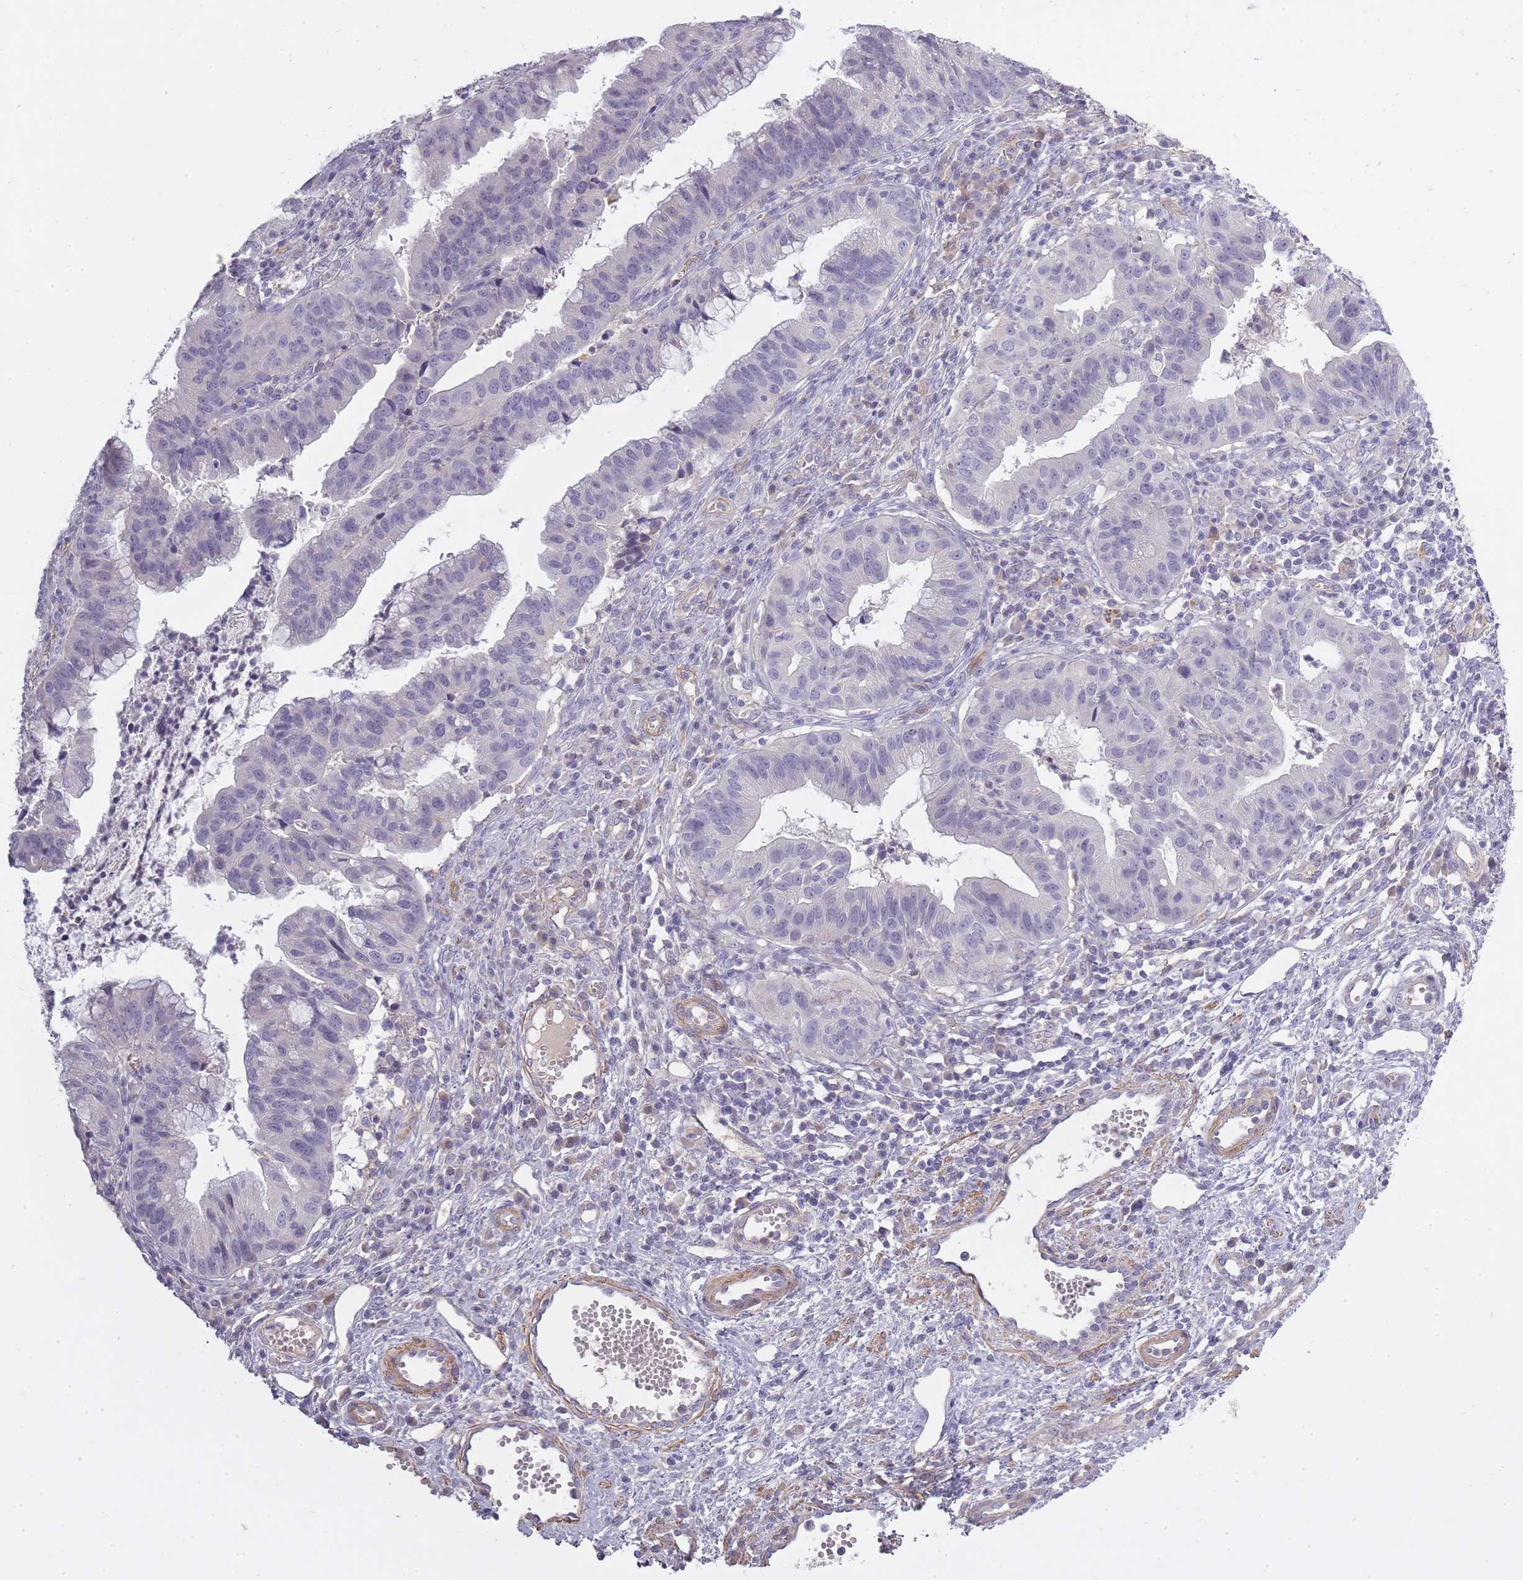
{"staining": {"intensity": "negative", "quantity": "none", "location": "none"}, "tissue": "cervical cancer", "cell_type": "Tumor cells", "image_type": "cancer", "snomed": [{"axis": "morphology", "description": "Adenocarcinoma, NOS"}, {"axis": "topography", "description": "Cervix"}], "caption": "This is a histopathology image of immunohistochemistry staining of adenocarcinoma (cervical), which shows no staining in tumor cells.", "gene": "SLC8A2", "patient": {"sex": "female", "age": 34}}